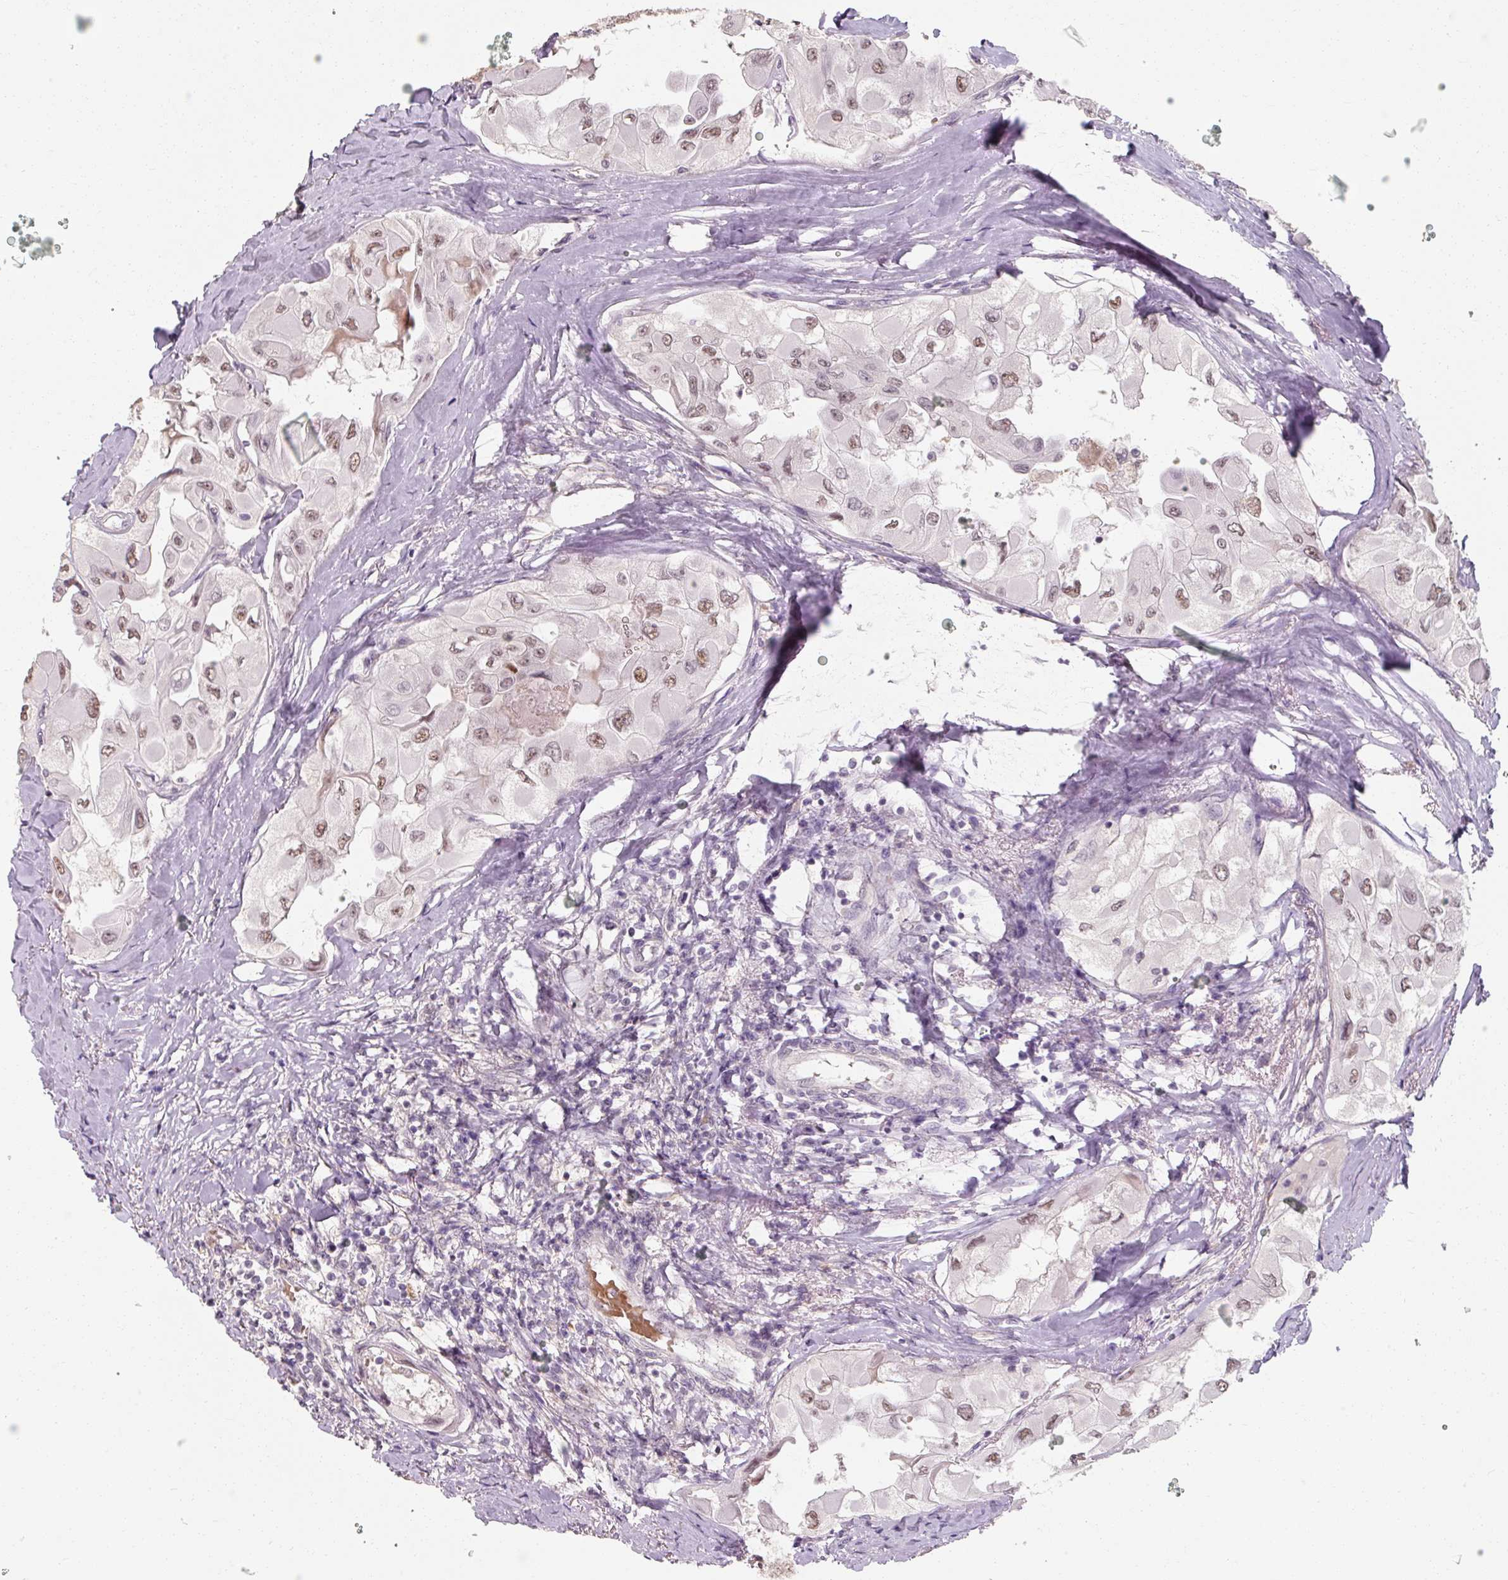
{"staining": {"intensity": "moderate", "quantity": "25%-75%", "location": "nuclear"}, "tissue": "thyroid cancer", "cell_type": "Tumor cells", "image_type": "cancer", "snomed": [{"axis": "morphology", "description": "Normal tissue, NOS"}, {"axis": "morphology", "description": "Papillary adenocarcinoma, NOS"}, {"axis": "topography", "description": "Thyroid gland"}], "caption": "Thyroid papillary adenocarcinoma was stained to show a protein in brown. There is medium levels of moderate nuclear expression in about 25%-75% of tumor cells. (IHC, brightfield microscopy, high magnification).", "gene": "ZFTRAF1", "patient": {"sex": "female", "age": 59}}